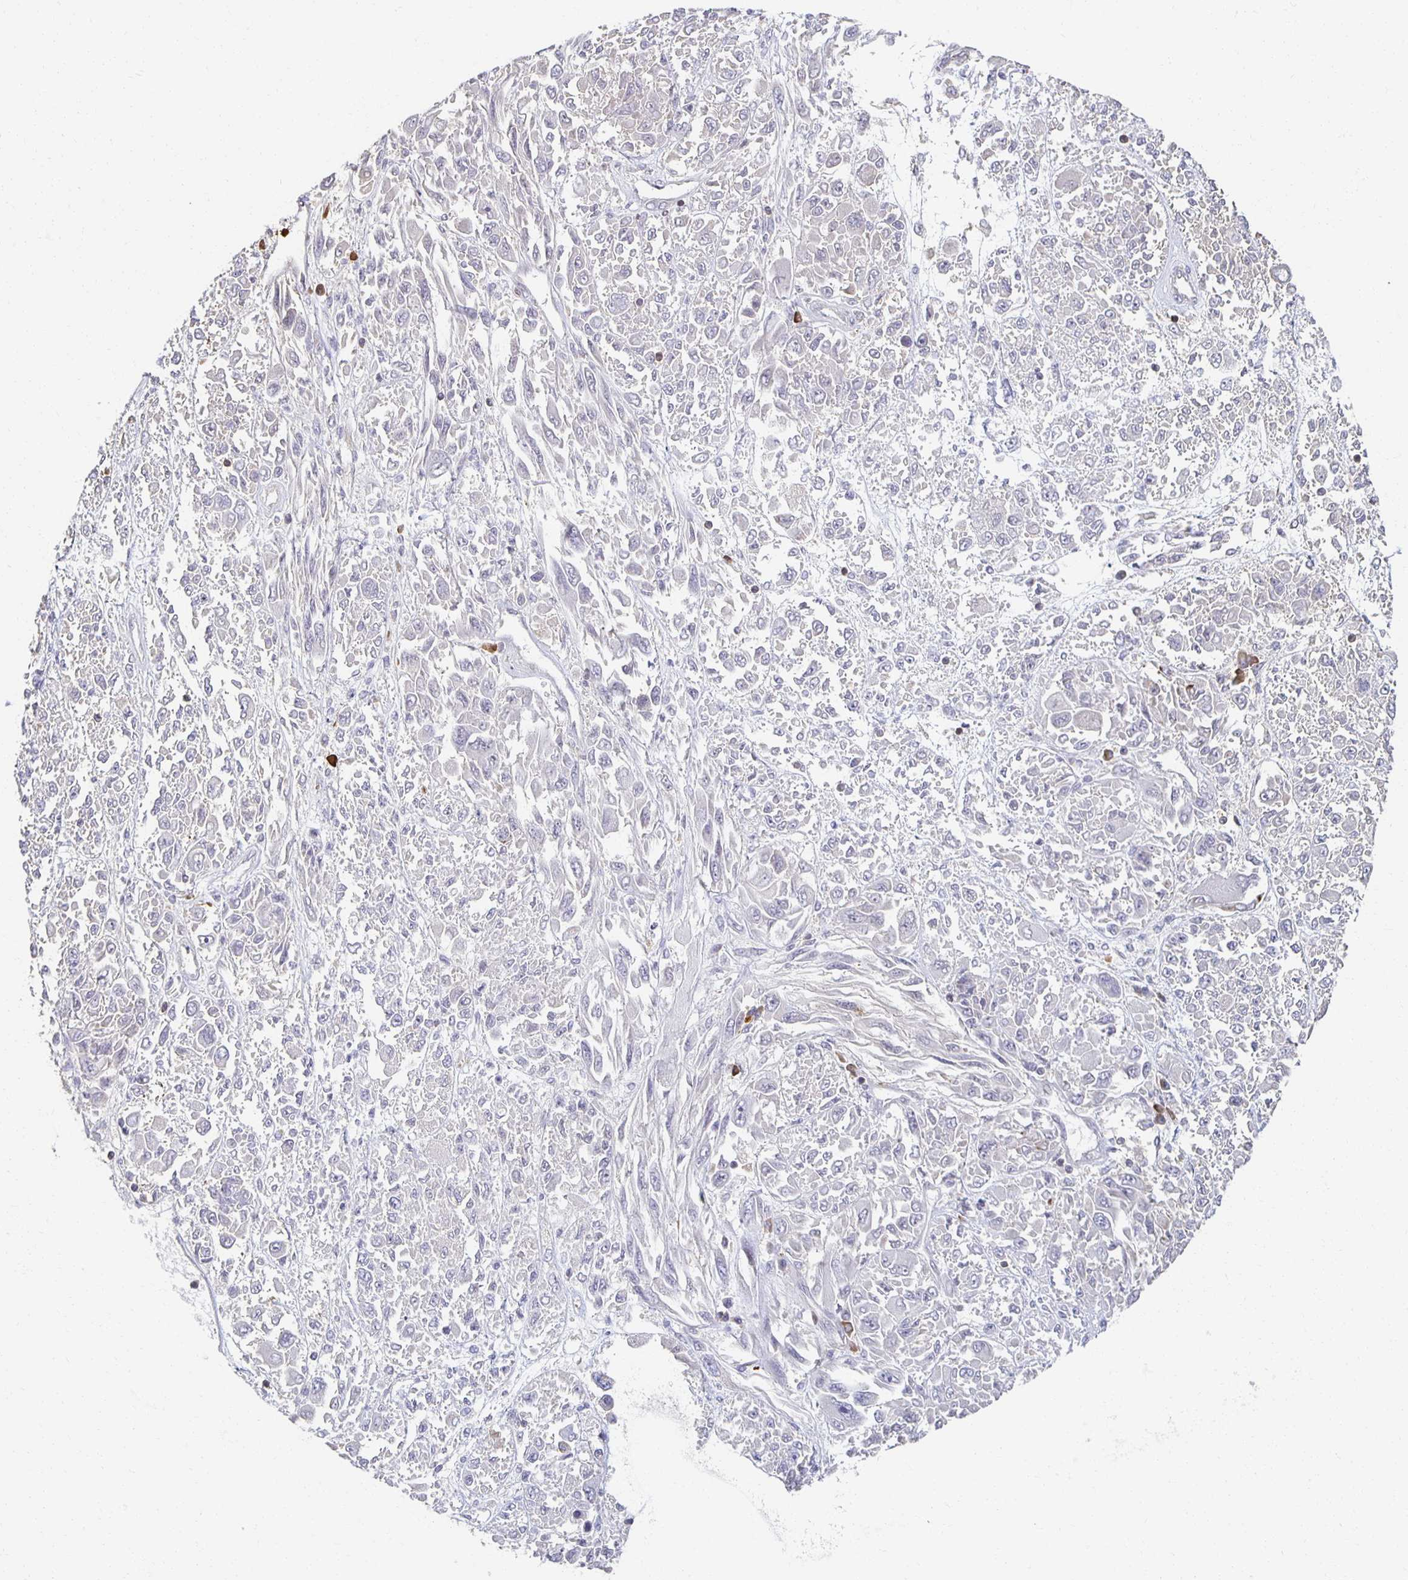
{"staining": {"intensity": "negative", "quantity": "none", "location": "none"}, "tissue": "melanoma", "cell_type": "Tumor cells", "image_type": "cancer", "snomed": [{"axis": "morphology", "description": "Malignant melanoma, NOS"}, {"axis": "topography", "description": "Skin"}], "caption": "The image shows no staining of tumor cells in melanoma.", "gene": "ZNF692", "patient": {"sex": "female", "age": 91}}